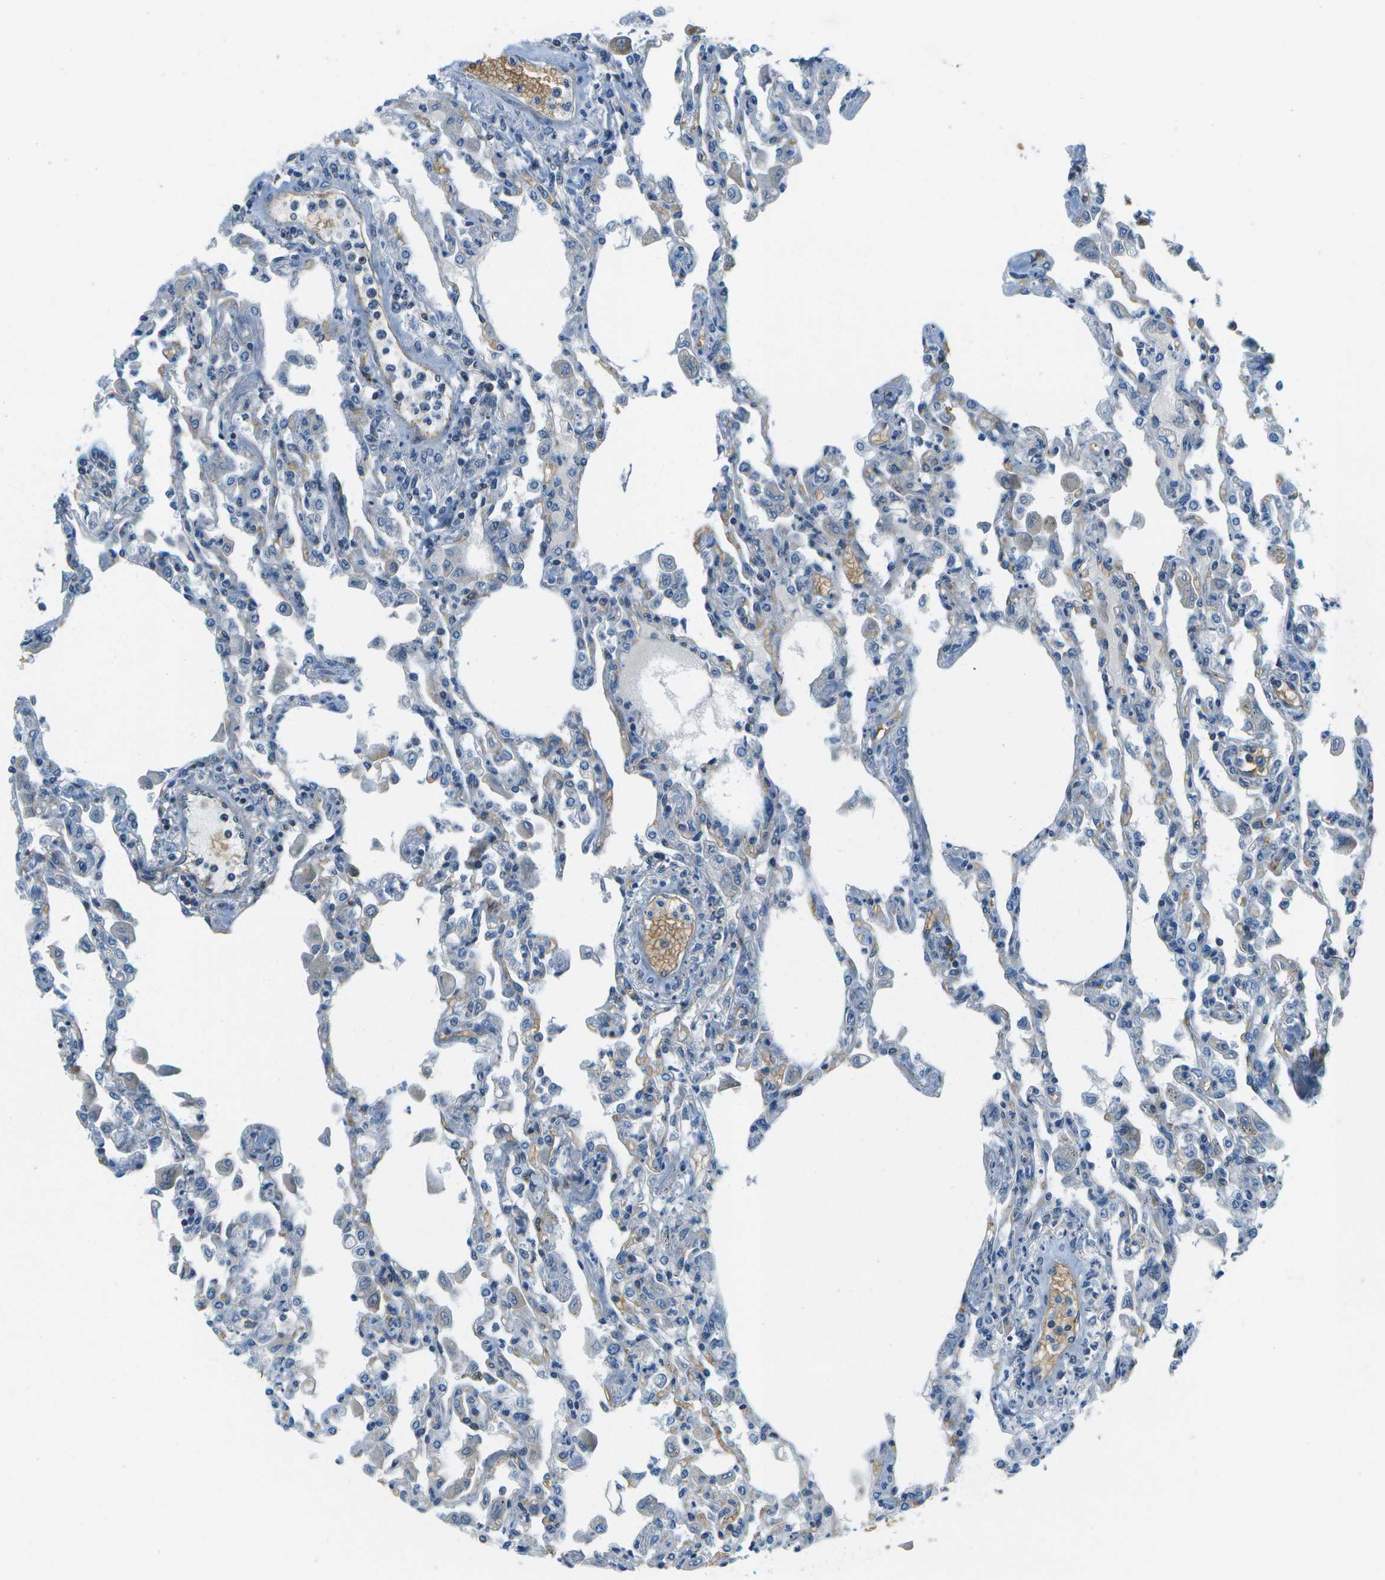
{"staining": {"intensity": "weak", "quantity": "25%-75%", "location": "cytoplasmic/membranous"}, "tissue": "lung", "cell_type": "Alveolar cells", "image_type": "normal", "snomed": [{"axis": "morphology", "description": "Normal tissue, NOS"}, {"axis": "topography", "description": "Bronchus"}, {"axis": "topography", "description": "Lung"}], "caption": "Unremarkable lung reveals weak cytoplasmic/membranous expression in about 25%-75% of alveolar cells.", "gene": "CTIF", "patient": {"sex": "female", "age": 49}}